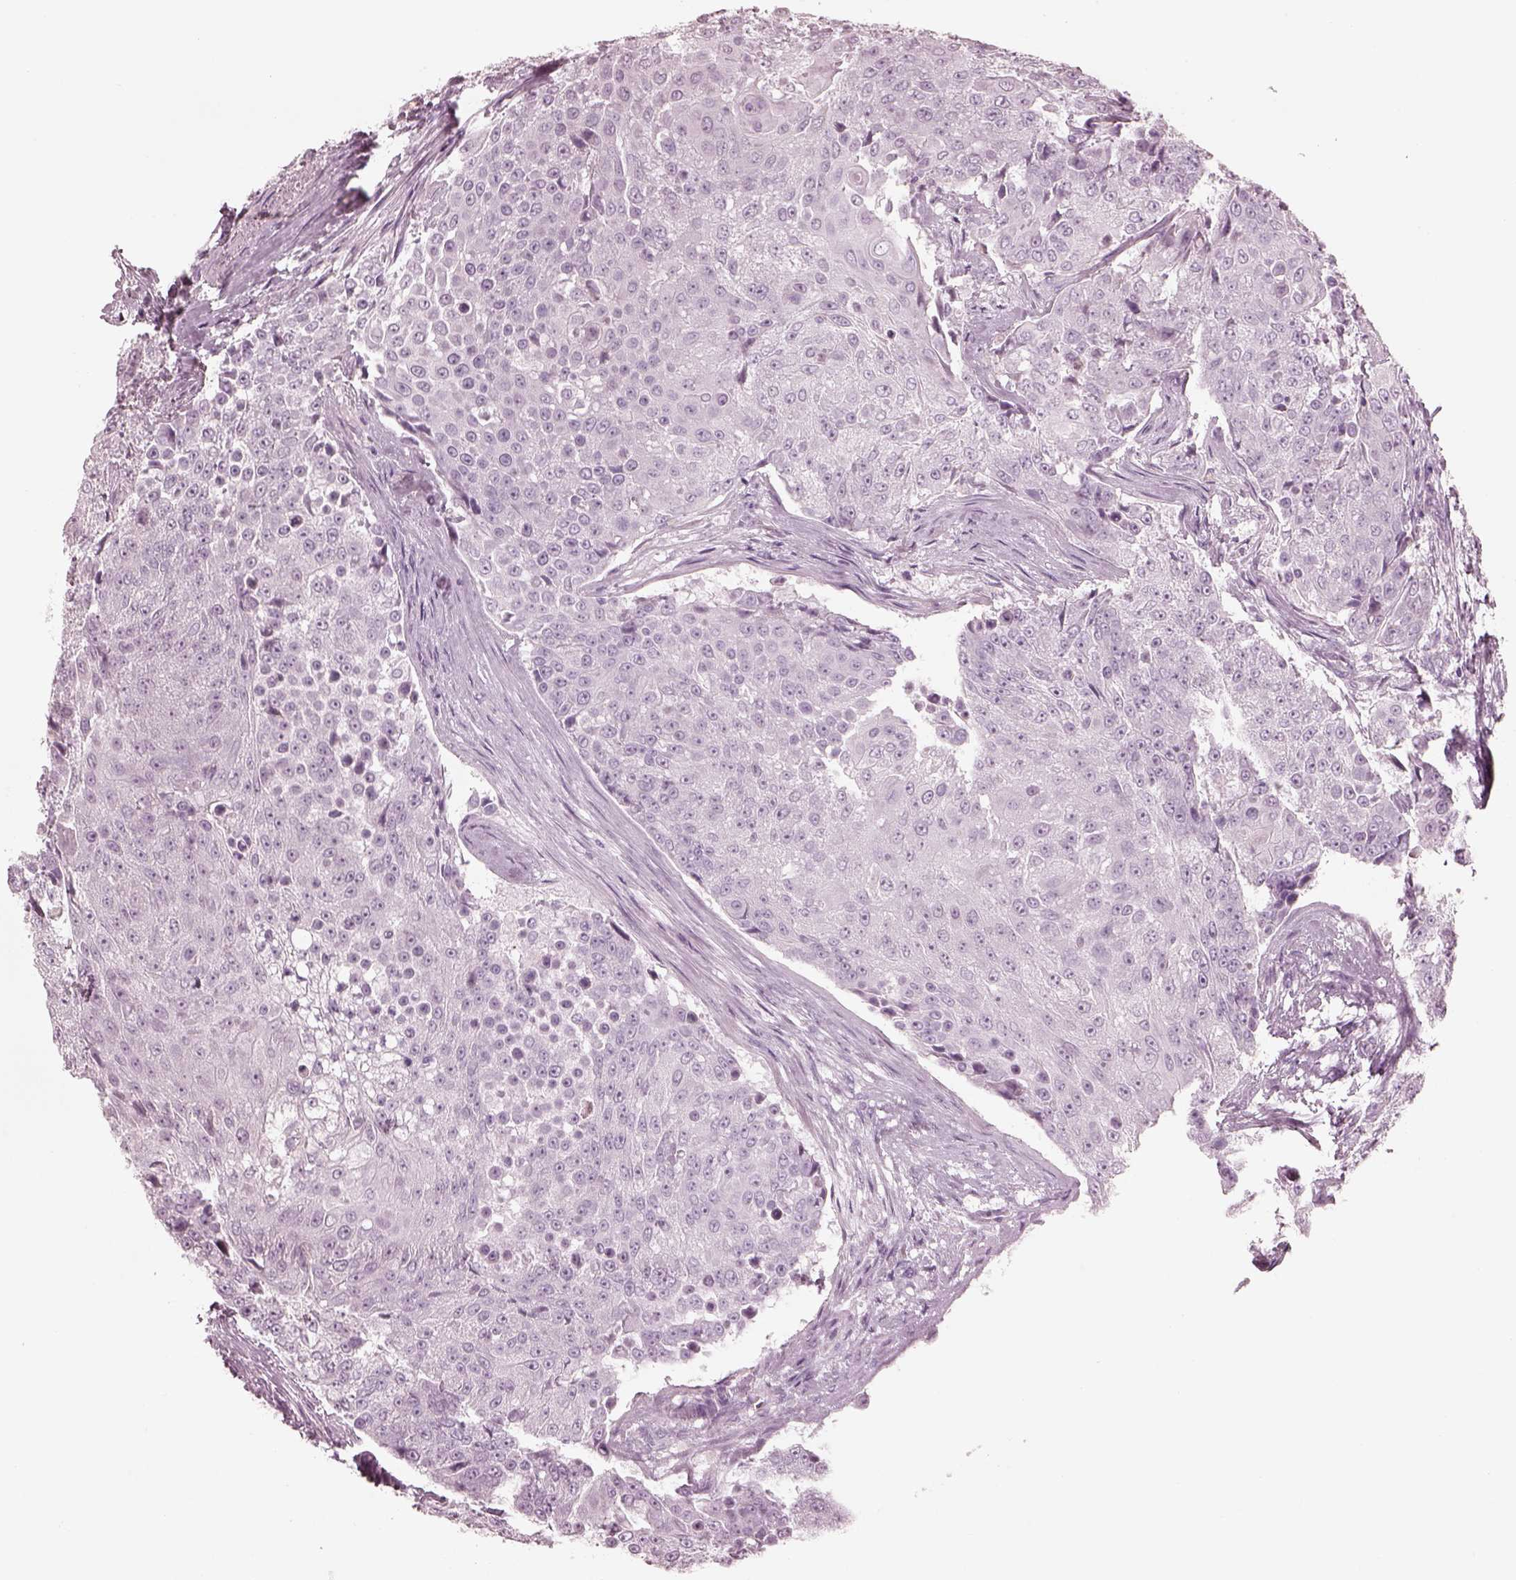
{"staining": {"intensity": "negative", "quantity": "none", "location": "none"}, "tissue": "urothelial cancer", "cell_type": "Tumor cells", "image_type": "cancer", "snomed": [{"axis": "morphology", "description": "Urothelial carcinoma, High grade"}, {"axis": "topography", "description": "Urinary bladder"}], "caption": "There is no significant staining in tumor cells of urothelial cancer. (DAB immunohistochemistry visualized using brightfield microscopy, high magnification).", "gene": "RSPH9", "patient": {"sex": "female", "age": 63}}